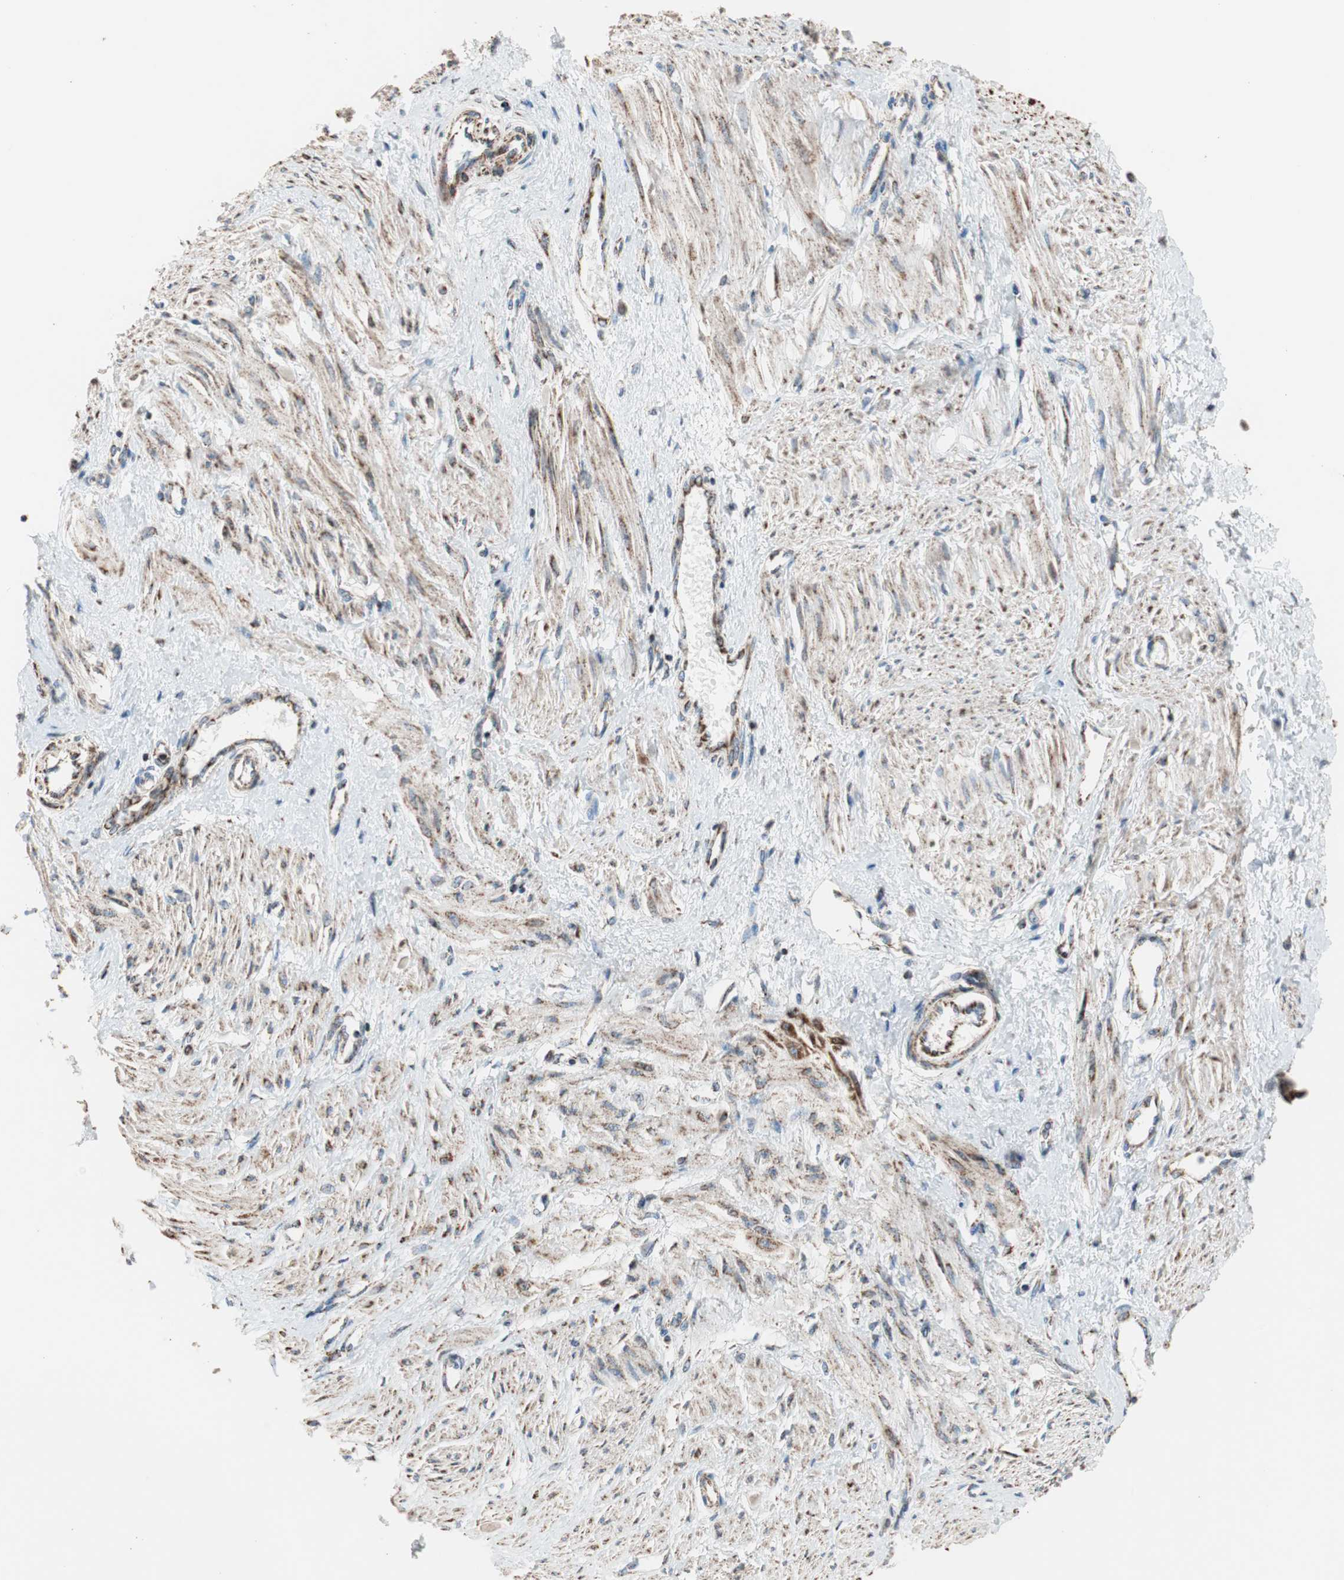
{"staining": {"intensity": "moderate", "quantity": ">75%", "location": "cytoplasmic/membranous"}, "tissue": "smooth muscle", "cell_type": "Smooth muscle cells", "image_type": "normal", "snomed": [{"axis": "morphology", "description": "Normal tissue, NOS"}, {"axis": "topography", "description": "Smooth muscle"}, {"axis": "topography", "description": "Uterus"}], "caption": "A high-resolution micrograph shows immunohistochemistry (IHC) staining of benign smooth muscle, which demonstrates moderate cytoplasmic/membranous staining in approximately >75% of smooth muscle cells. Immunohistochemistry (ihc) stains the protein in brown and the nuclei are stained blue.", "gene": "PCSK4", "patient": {"sex": "female", "age": 39}}